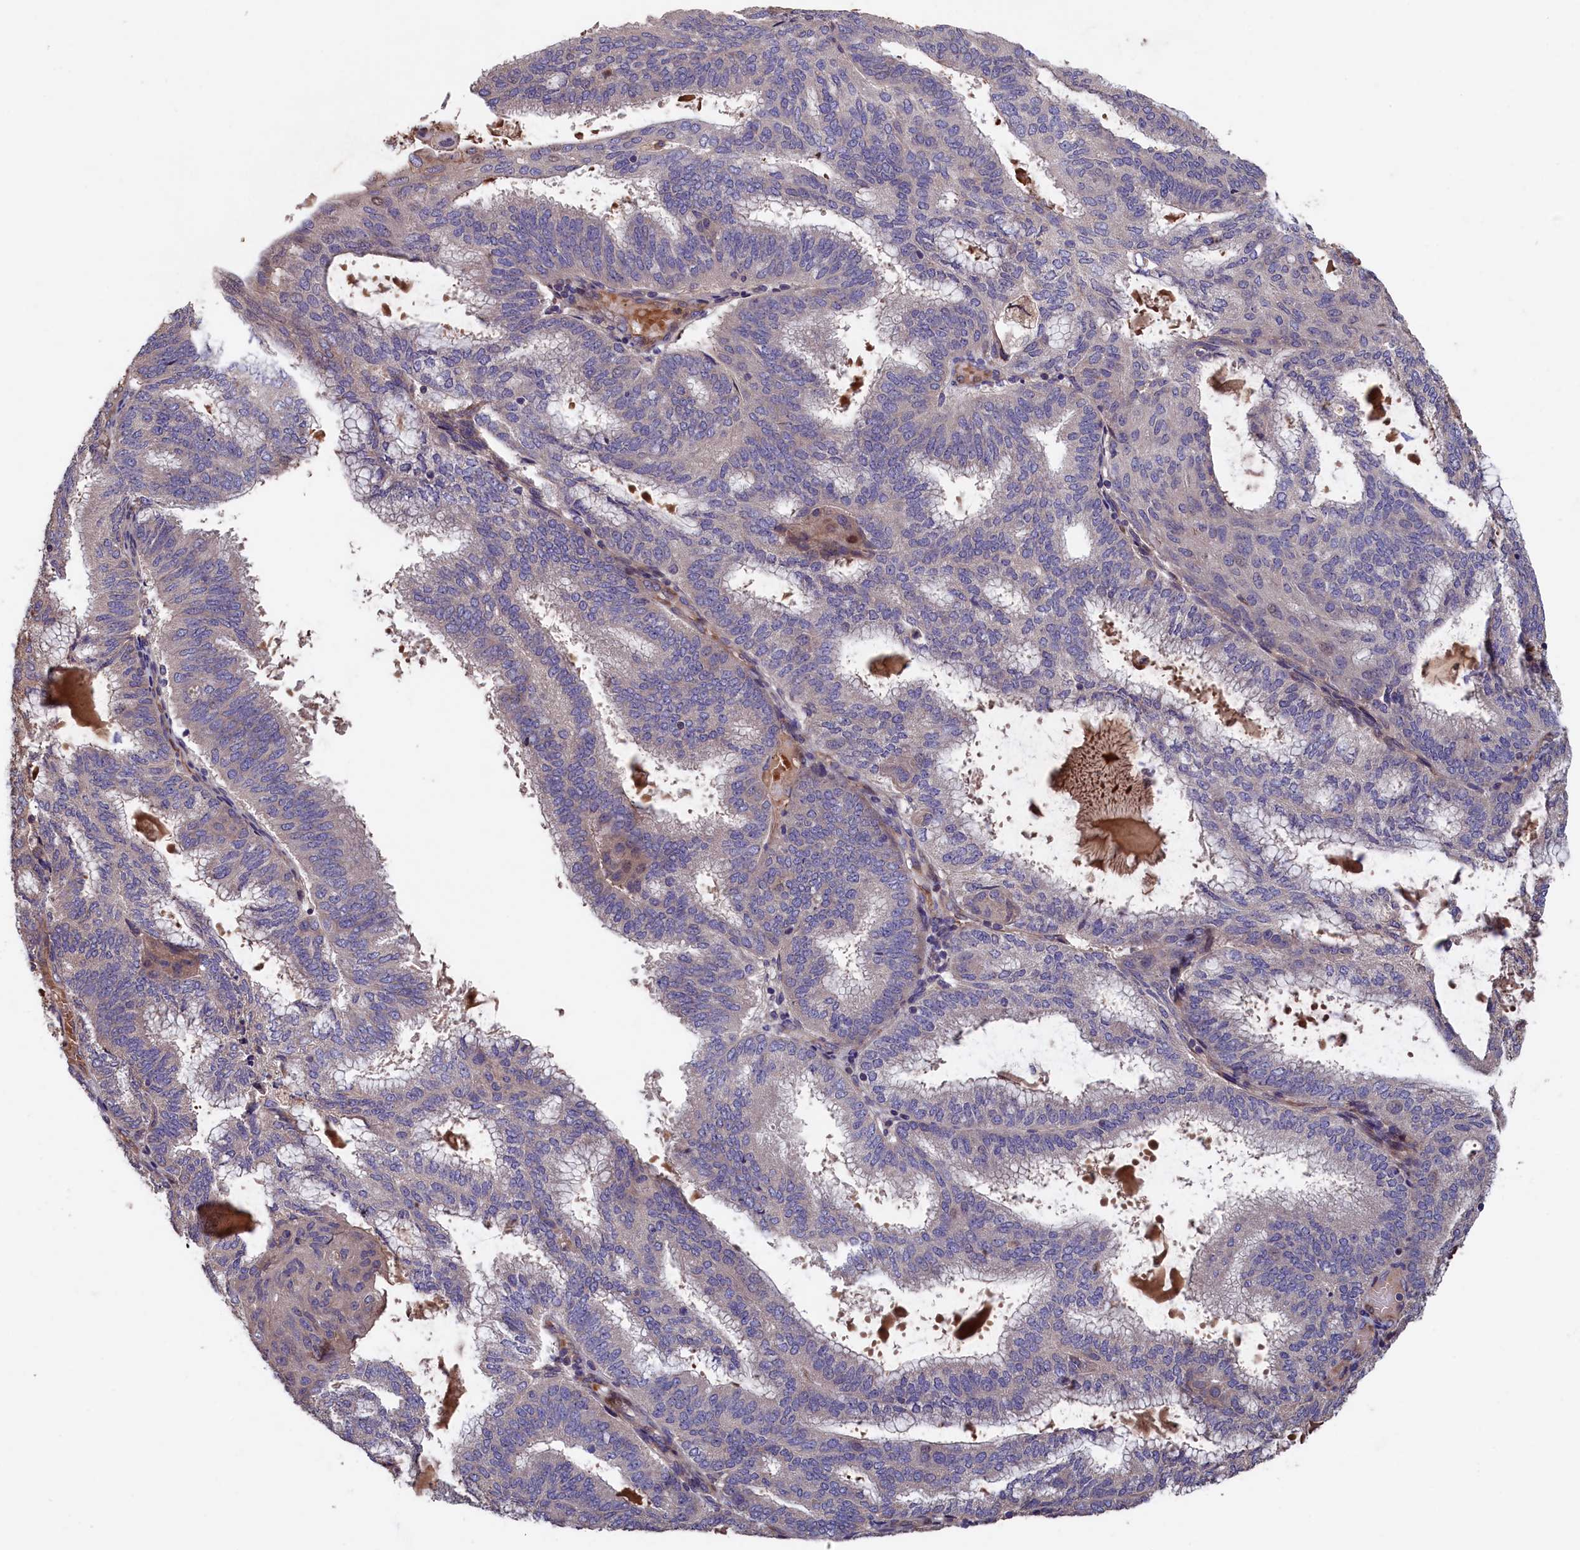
{"staining": {"intensity": "moderate", "quantity": "<25%", "location": "cytoplasmic/membranous"}, "tissue": "endometrial cancer", "cell_type": "Tumor cells", "image_type": "cancer", "snomed": [{"axis": "morphology", "description": "Adenocarcinoma, NOS"}, {"axis": "topography", "description": "Endometrium"}], "caption": "Immunohistochemistry (IHC) image of neoplastic tissue: human endometrial cancer (adenocarcinoma) stained using immunohistochemistry shows low levels of moderate protein expression localized specifically in the cytoplasmic/membranous of tumor cells, appearing as a cytoplasmic/membranous brown color.", "gene": "GREB1L", "patient": {"sex": "female", "age": 49}}